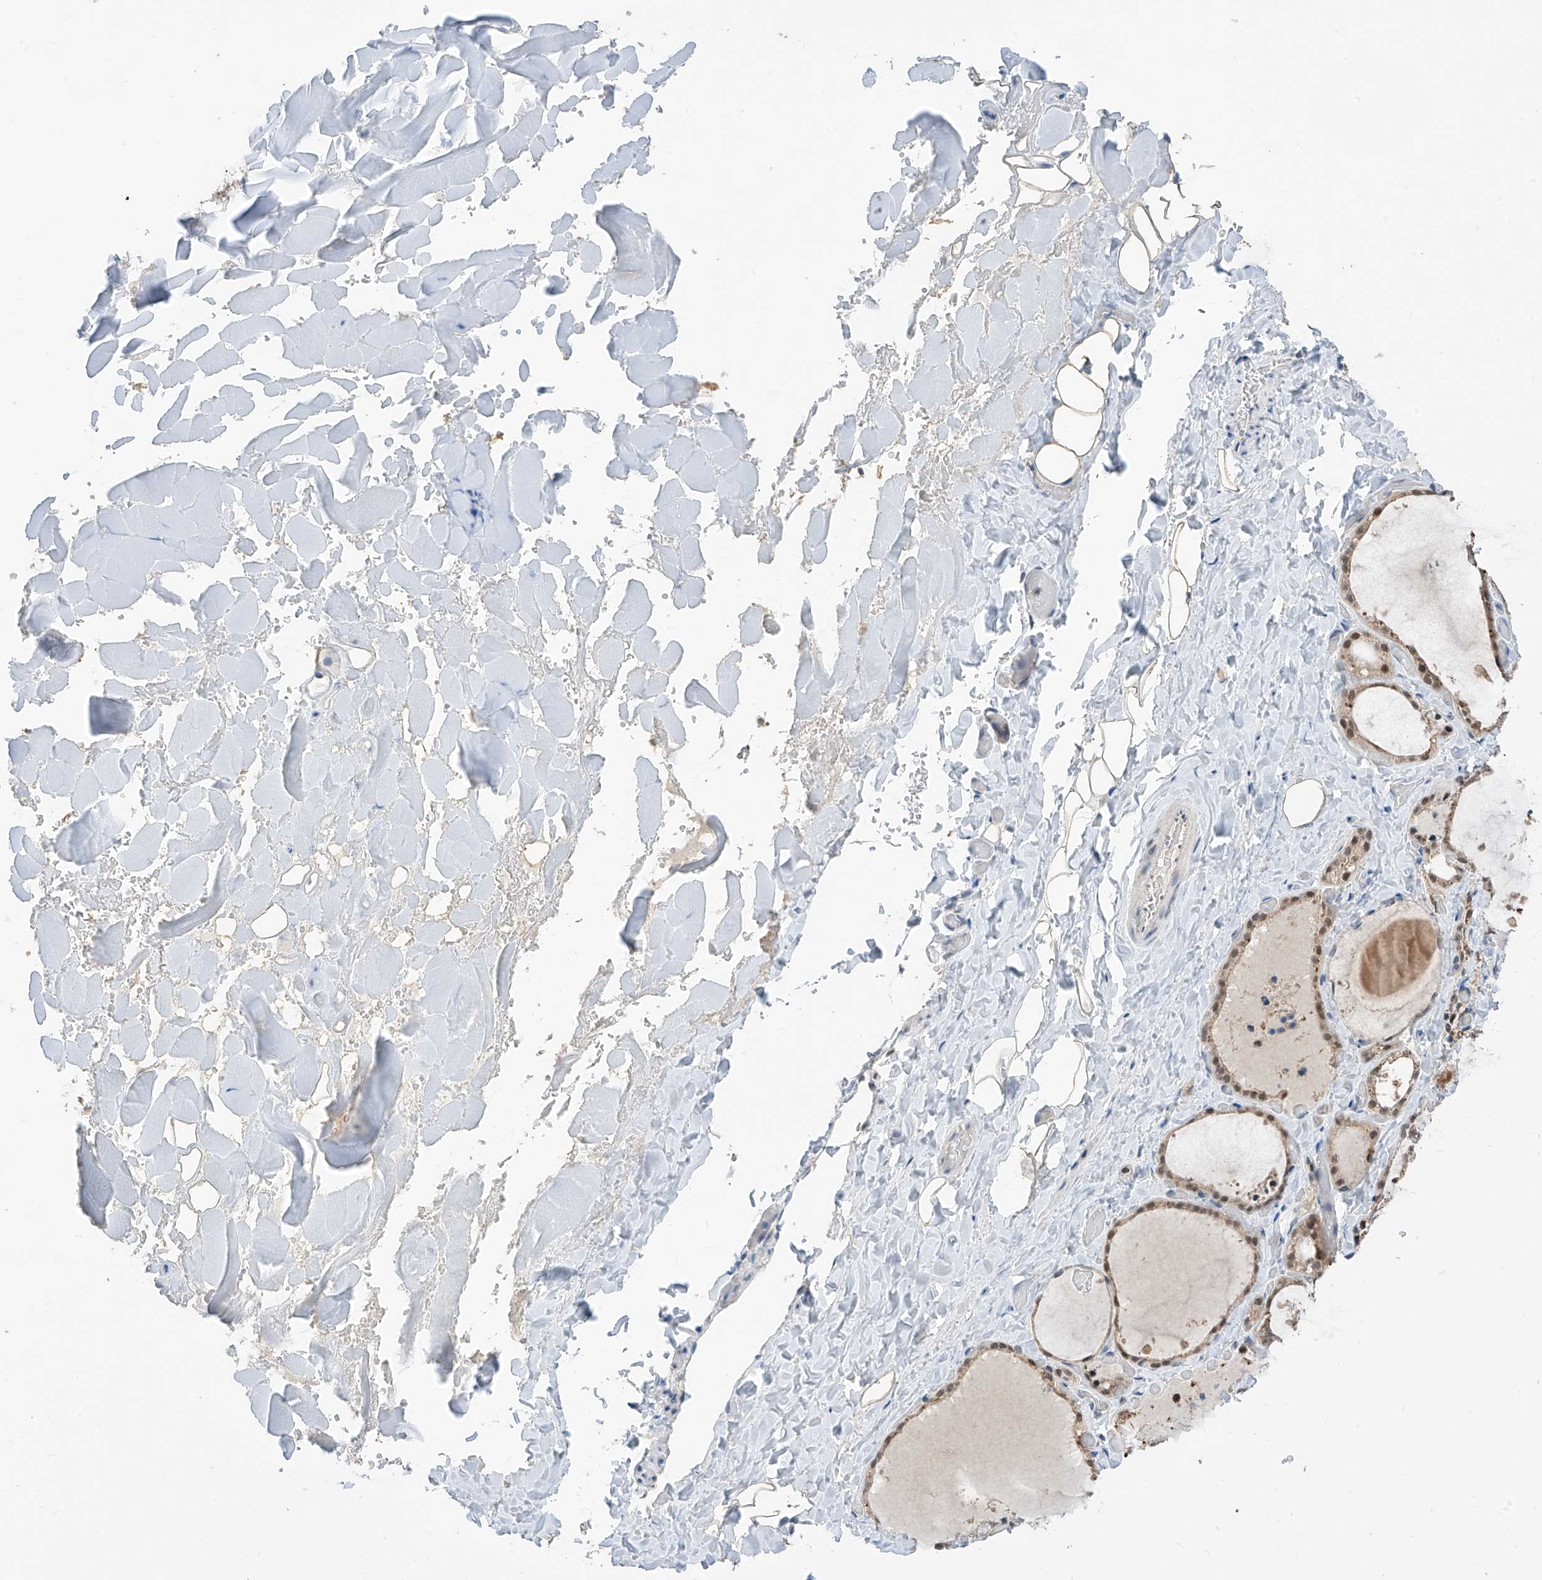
{"staining": {"intensity": "moderate", "quantity": ">75%", "location": "nuclear"}, "tissue": "thyroid gland", "cell_type": "Glandular cells", "image_type": "normal", "snomed": [{"axis": "morphology", "description": "Normal tissue, NOS"}, {"axis": "topography", "description": "Thyroid gland"}], "caption": "Moderate nuclear positivity is present in approximately >75% of glandular cells in unremarkable thyroid gland.", "gene": "RPAIN", "patient": {"sex": "female", "age": 44}}